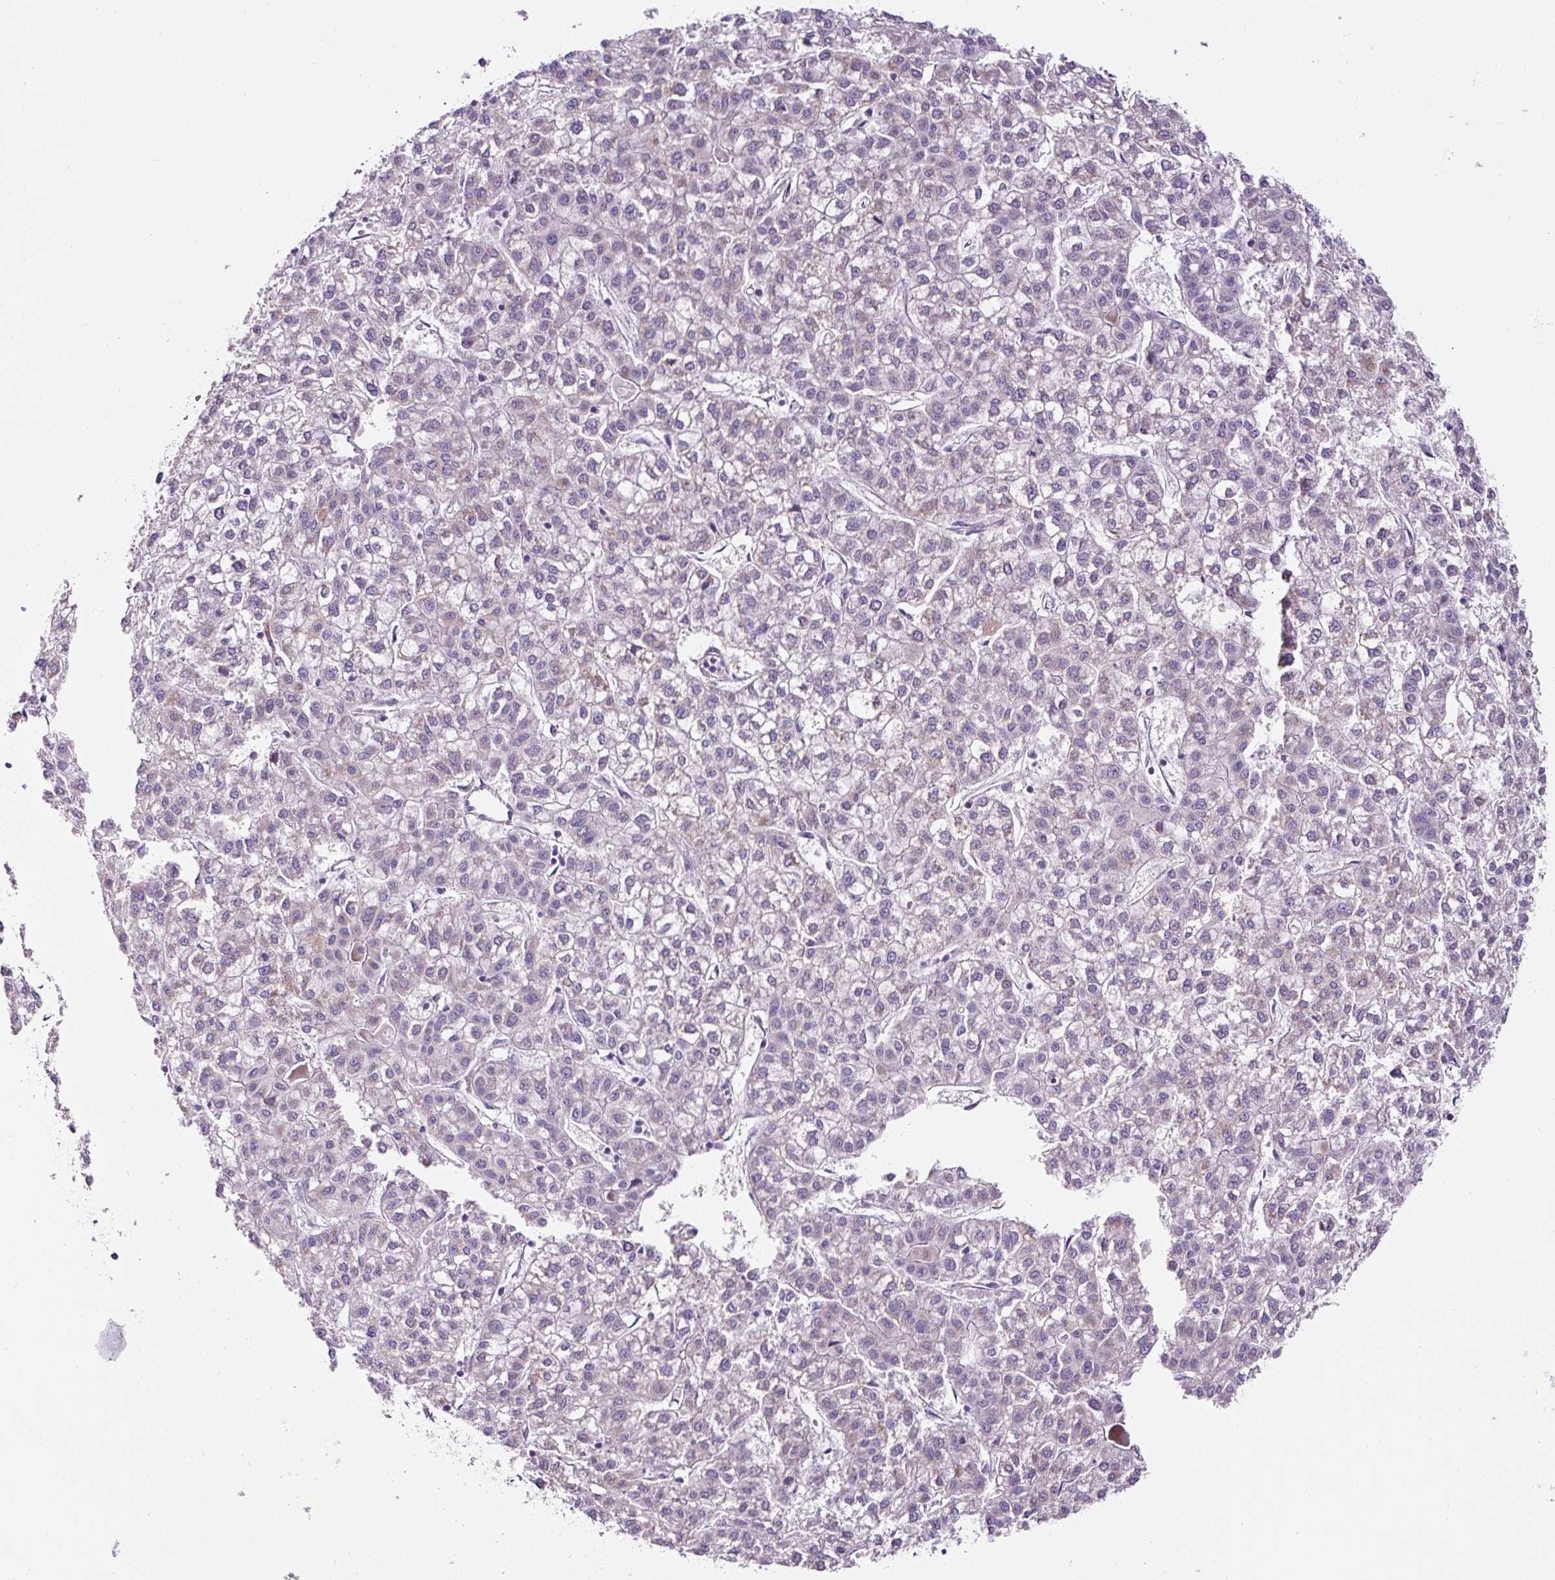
{"staining": {"intensity": "negative", "quantity": "none", "location": "none"}, "tissue": "liver cancer", "cell_type": "Tumor cells", "image_type": "cancer", "snomed": [{"axis": "morphology", "description": "Carcinoma, Hepatocellular, NOS"}, {"axis": "topography", "description": "Liver"}], "caption": "This is an IHC image of liver cancer. There is no staining in tumor cells.", "gene": "OR14A2", "patient": {"sex": "female", "age": 43}}